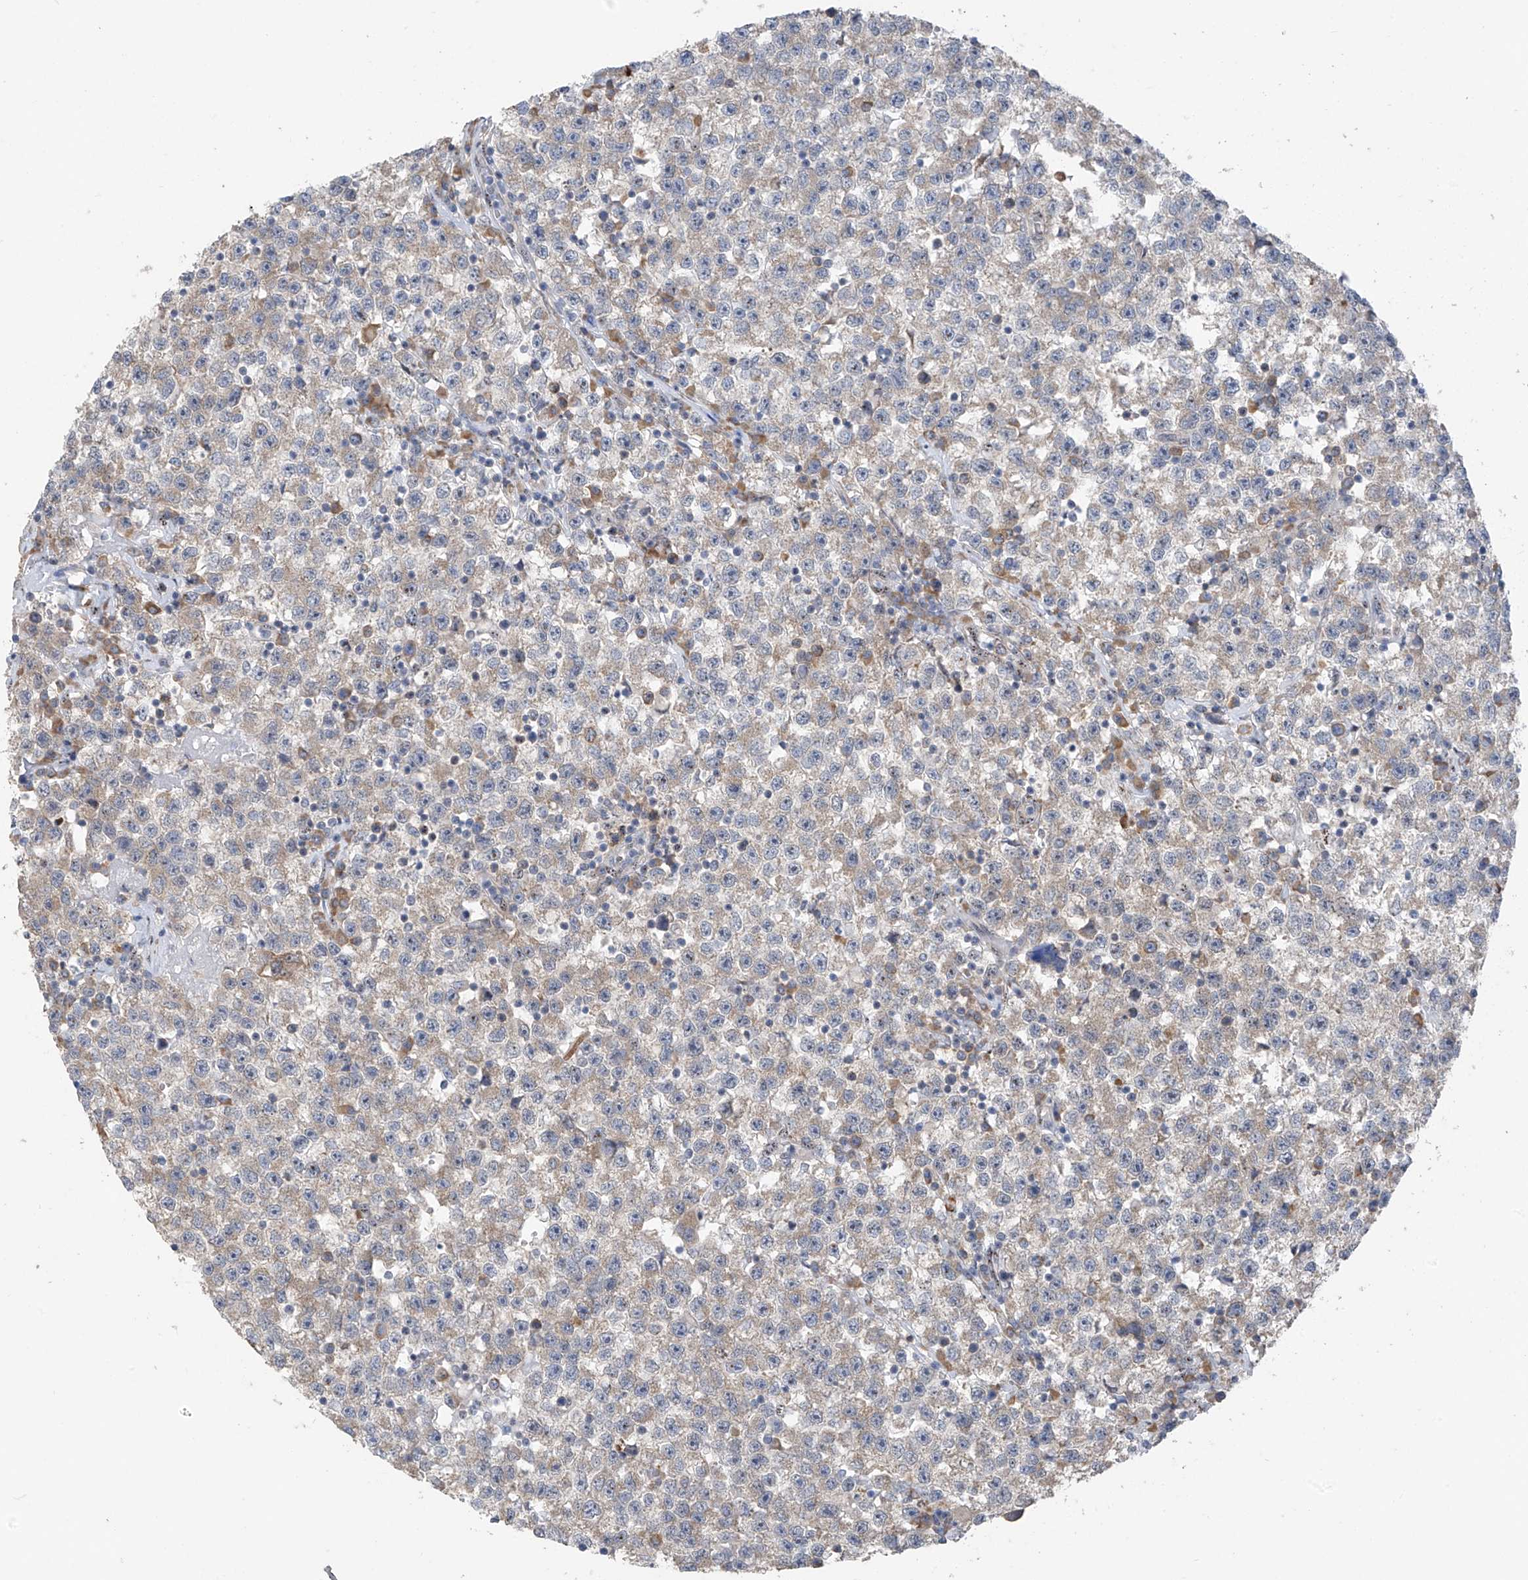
{"staining": {"intensity": "moderate", "quantity": "<25%", "location": "cytoplasmic/membranous"}, "tissue": "testis cancer", "cell_type": "Tumor cells", "image_type": "cancer", "snomed": [{"axis": "morphology", "description": "Seminoma, NOS"}, {"axis": "topography", "description": "Testis"}], "caption": "Immunohistochemistry staining of testis seminoma, which shows low levels of moderate cytoplasmic/membranous staining in about <25% of tumor cells indicating moderate cytoplasmic/membranous protein staining. The staining was performed using DAB (3,3'-diaminobenzidine) (brown) for protein detection and nuclei were counterstained in hematoxylin (blue).", "gene": "RPL4", "patient": {"sex": "male", "age": 22}}